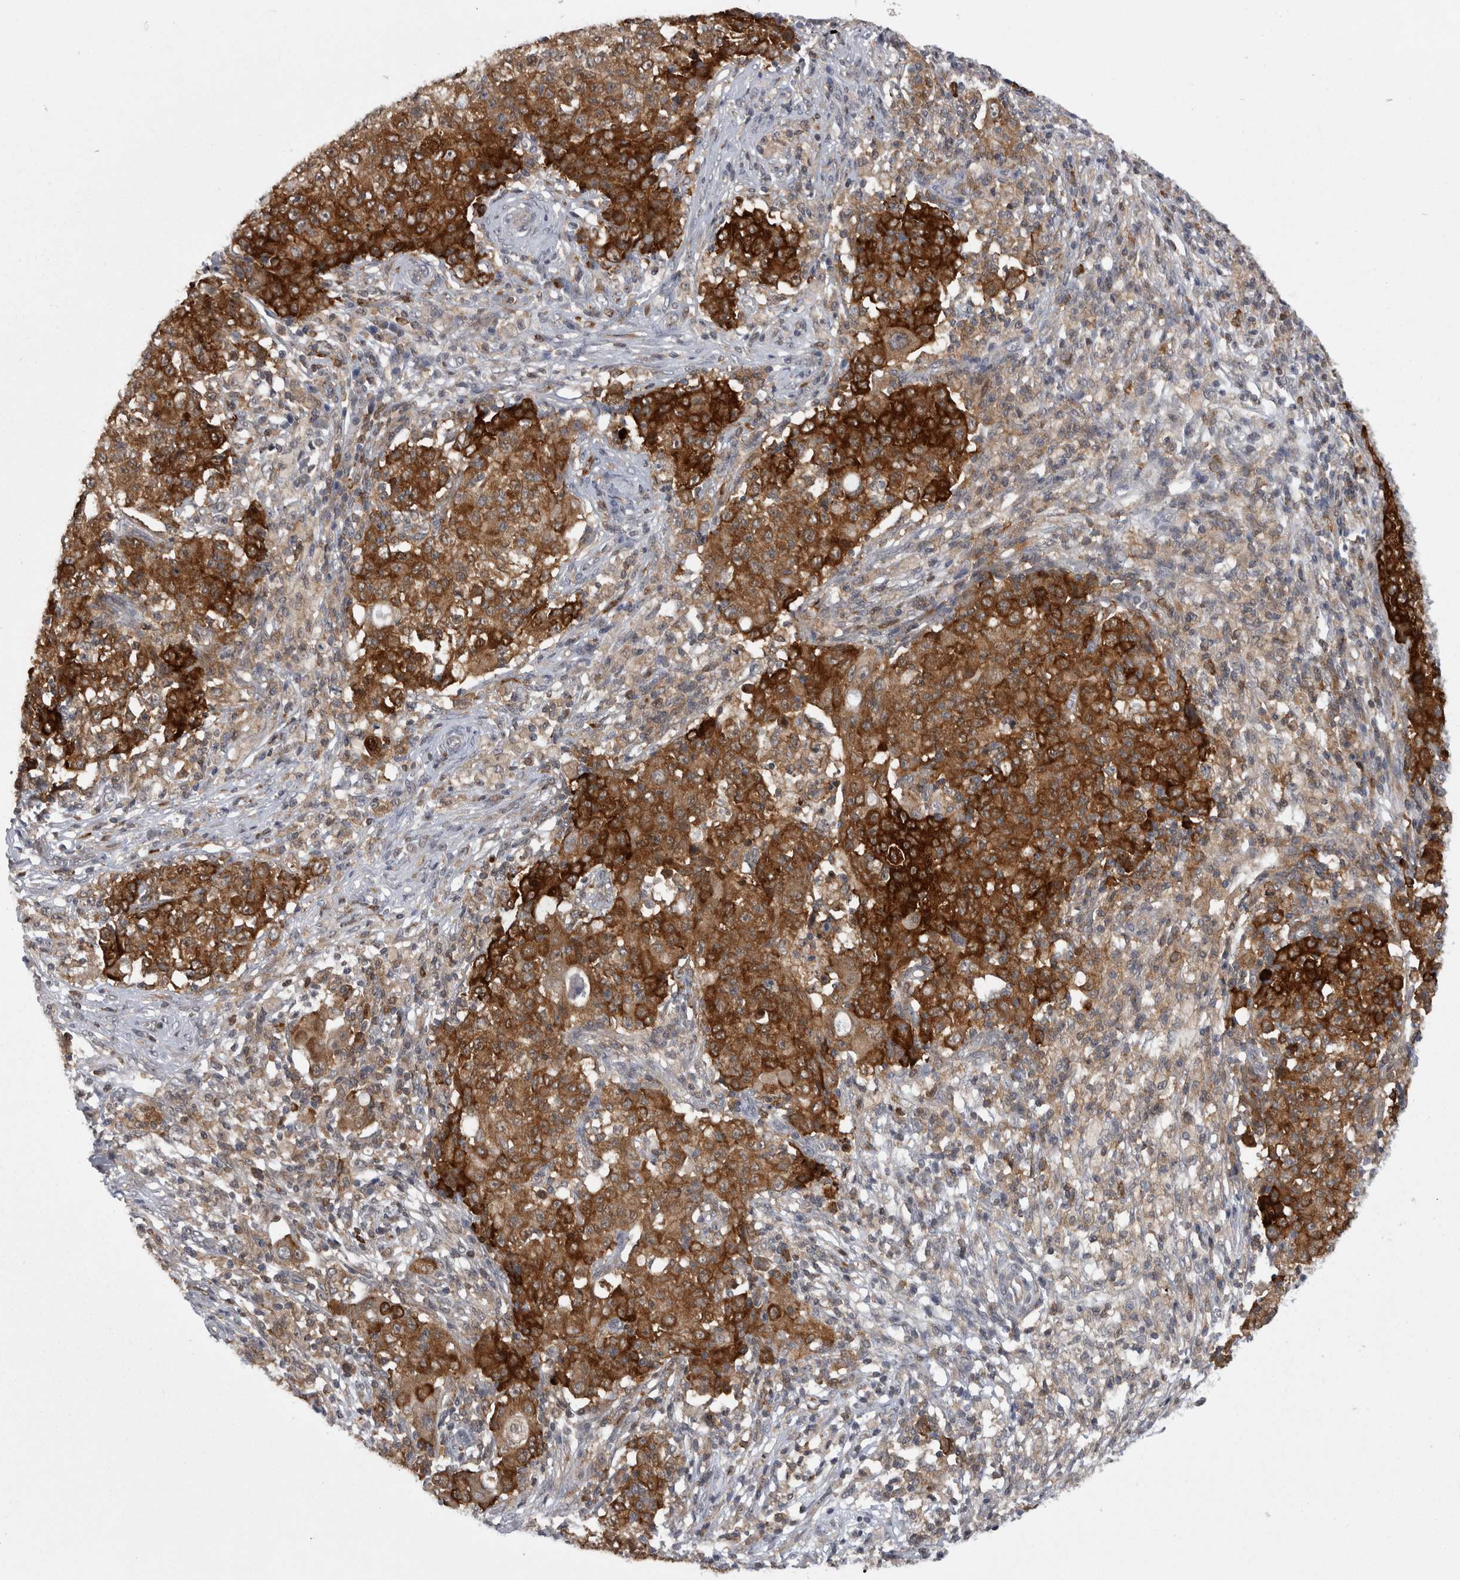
{"staining": {"intensity": "strong", "quantity": ">75%", "location": "cytoplasmic/membranous"}, "tissue": "ovarian cancer", "cell_type": "Tumor cells", "image_type": "cancer", "snomed": [{"axis": "morphology", "description": "Carcinoma, endometroid"}, {"axis": "topography", "description": "Ovary"}], "caption": "A micrograph of human ovarian cancer (endometroid carcinoma) stained for a protein demonstrates strong cytoplasmic/membranous brown staining in tumor cells.", "gene": "CACYBP", "patient": {"sex": "female", "age": 42}}